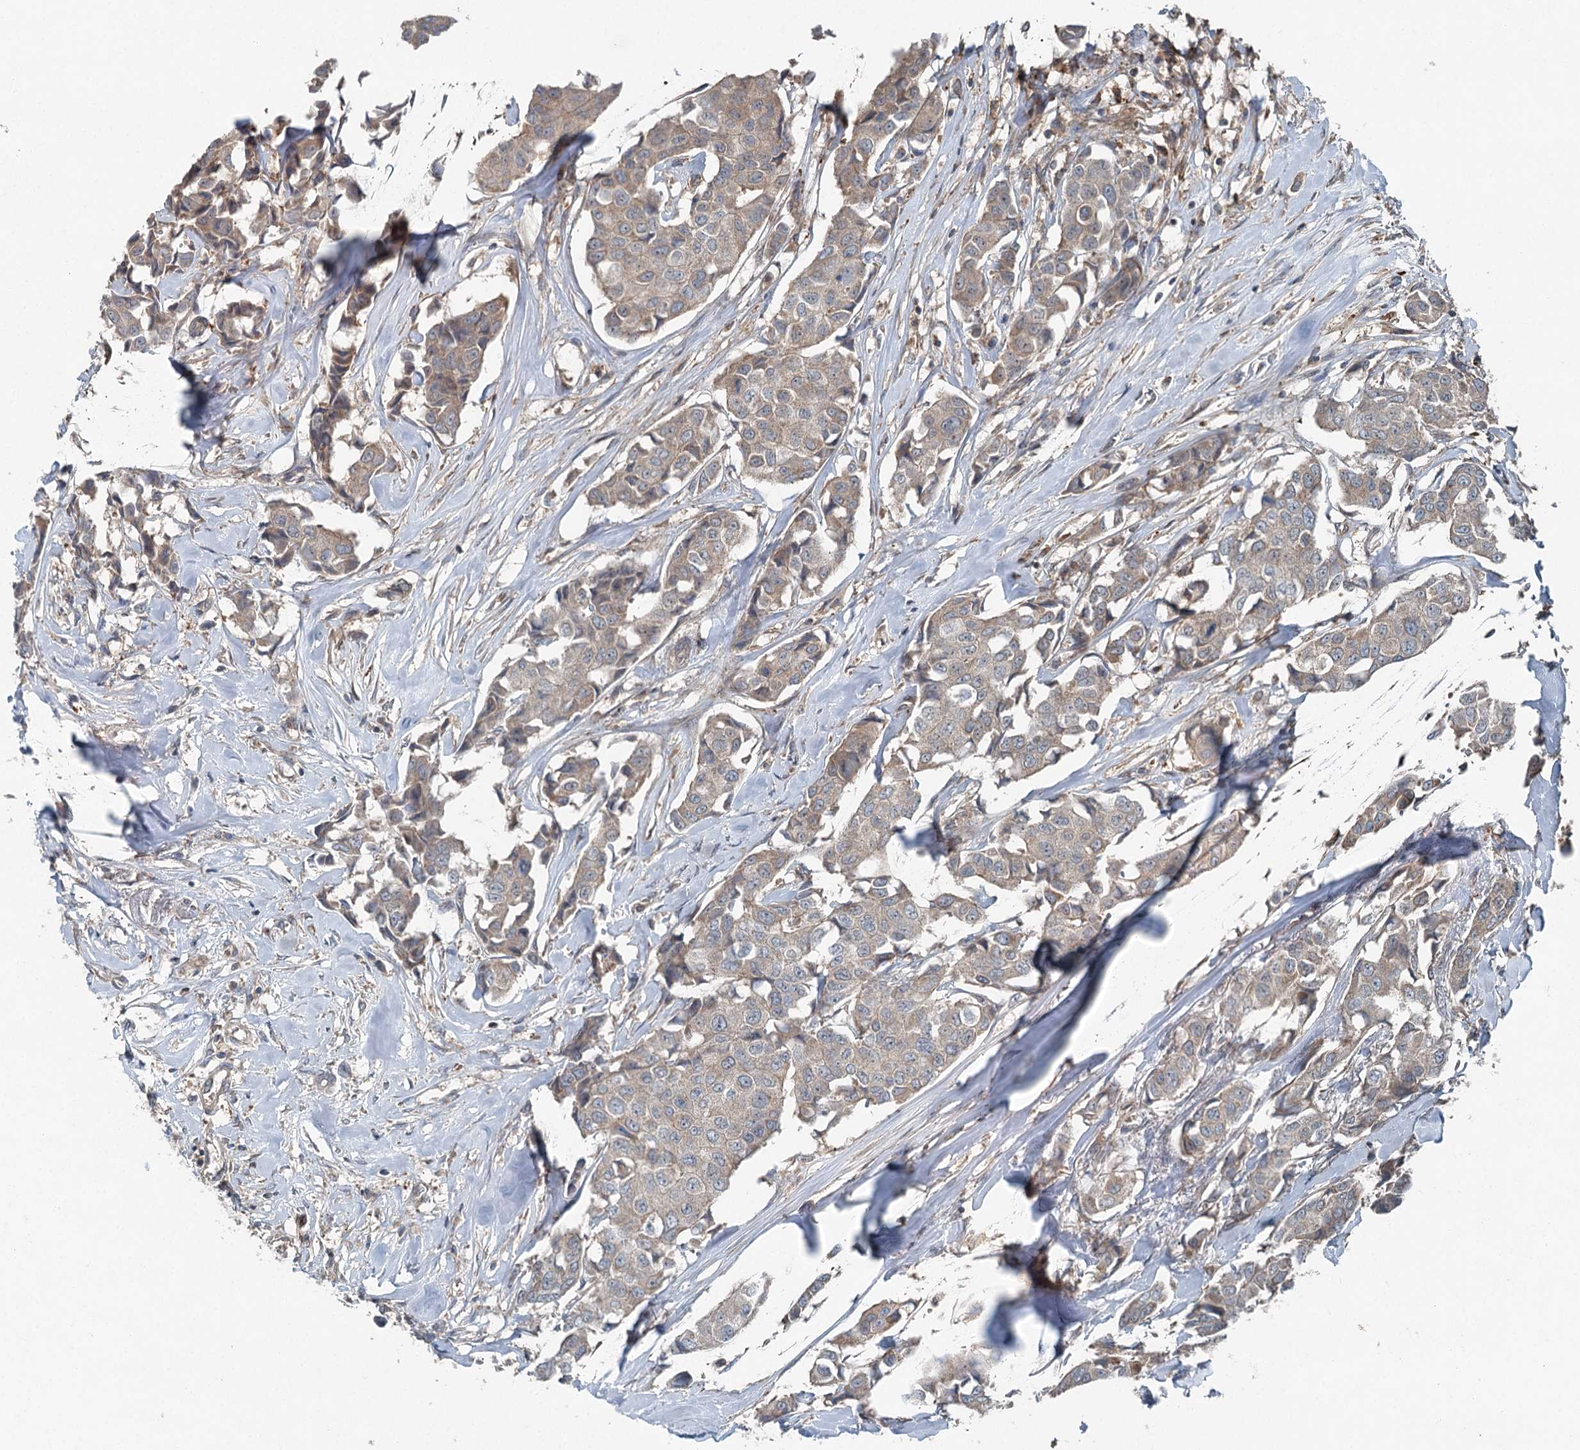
{"staining": {"intensity": "weak", "quantity": "<25%", "location": "cytoplasmic/membranous"}, "tissue": "breast cancer", "cell_type": "Tumor cells", "image_type": "cancer", "snomed": [{"axis": "morphology", "description": "Duct carcinoma"}, {"axis": "topography", "description": "Breast"}], "caption": "Tumor cells show no significant protein expression in breast cancer.", "gene": "SKIC3", "patient": {"sex": "female", "age": 80}}